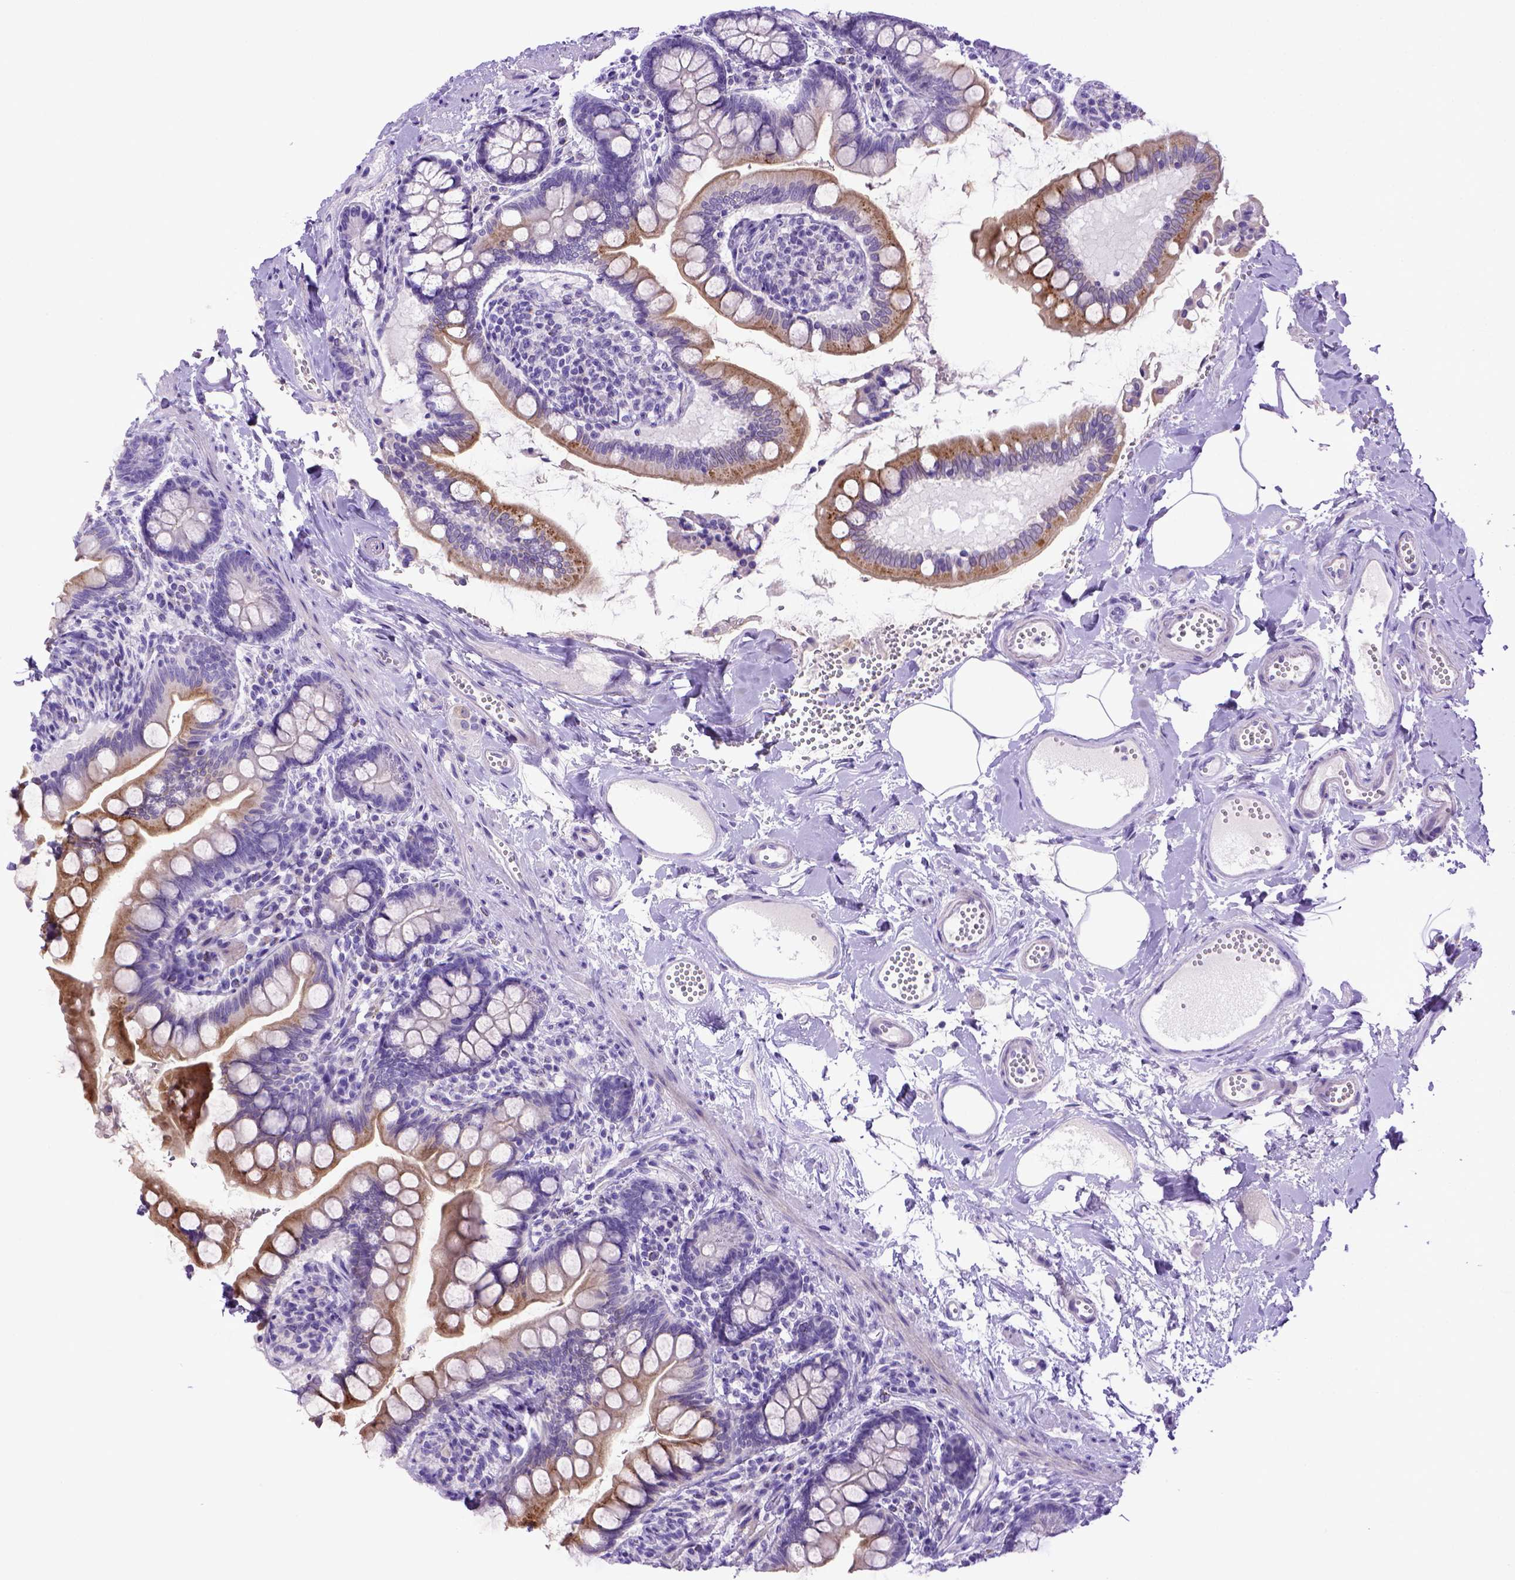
{"staining": {"intensity": "strong", "quantity": "25%-75%", "location": "cytoplasmic/membranous"}, "tissue": "small intestine", "cell_type": "Glandular cells", "image_type": "normal", "snomed": [{"axis": "morphology", "description": "Normal tissue, NOS"}, {"axis": "topography", "description": "Small intestine"}], "caption": "Immunohistochemistry histopathology image of benign small intestine stained for a protein (brown), which exhibits high levels of strong cytoplasmic/membranous staining in about 25%-75% of glandular cells.", "gene": "BAAT", "patient": {"sex": "female", "age": 56}}